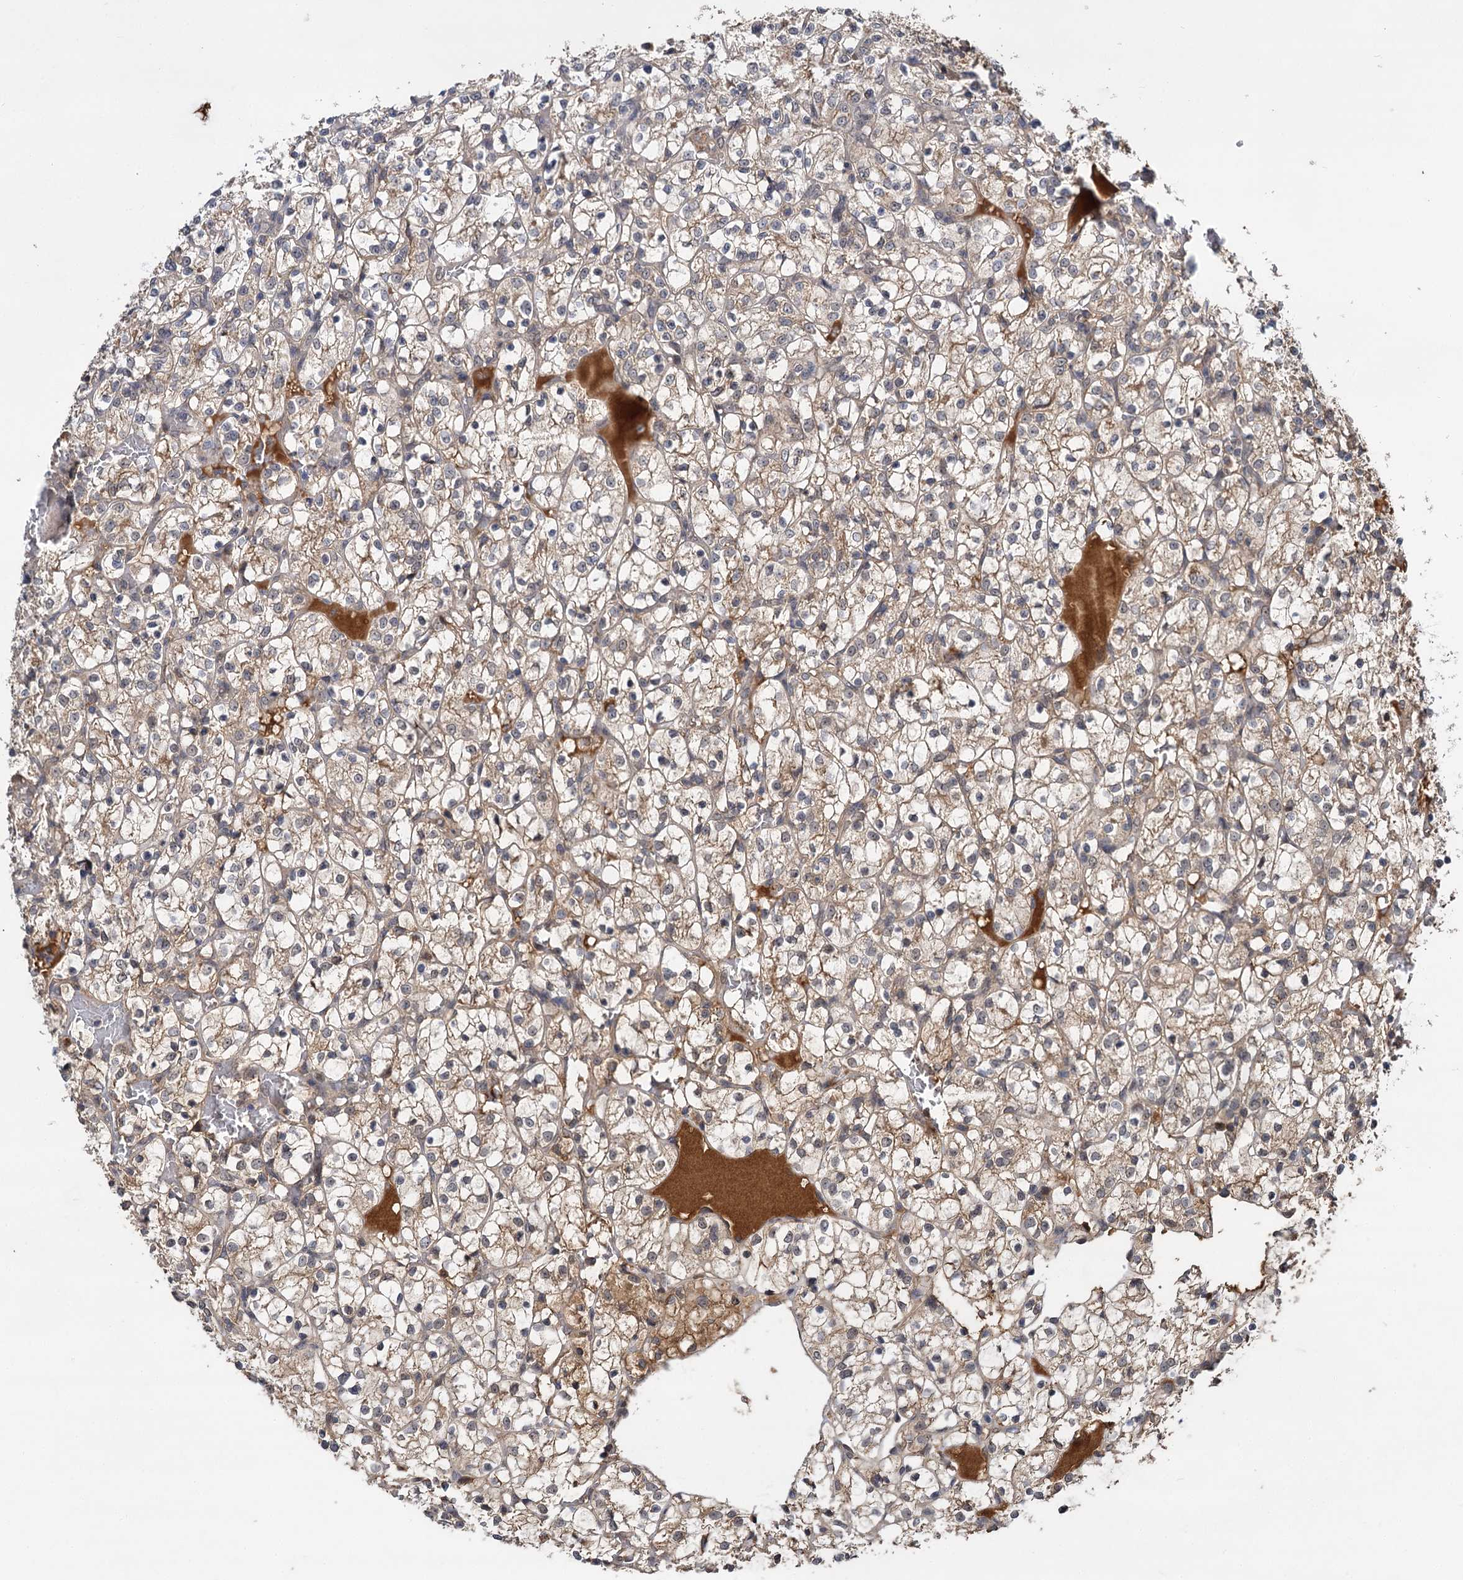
{"staining": {"intensity": "moderate", "quantity": "<25%", "location": "cytoplasmic/membranous"}, "tissue": "renal cancer", "cell_type": "Tumor cells", "image_type": "cancer", "snomed": [{"axis": "morphology", "description": "Adenocarcinoma, NOS"}, {"axis": "topography", "description": "Kidney"}], "caption": "IHC photomicrograph of human renal adenocarcinoma stained for a protein (brown), which displays low levels of moderate cytoplasmic/membranous expression in approximately <25% of tumor cells.", "gene": "MBD6", "patient": {"sex": "female", "age": 69}}